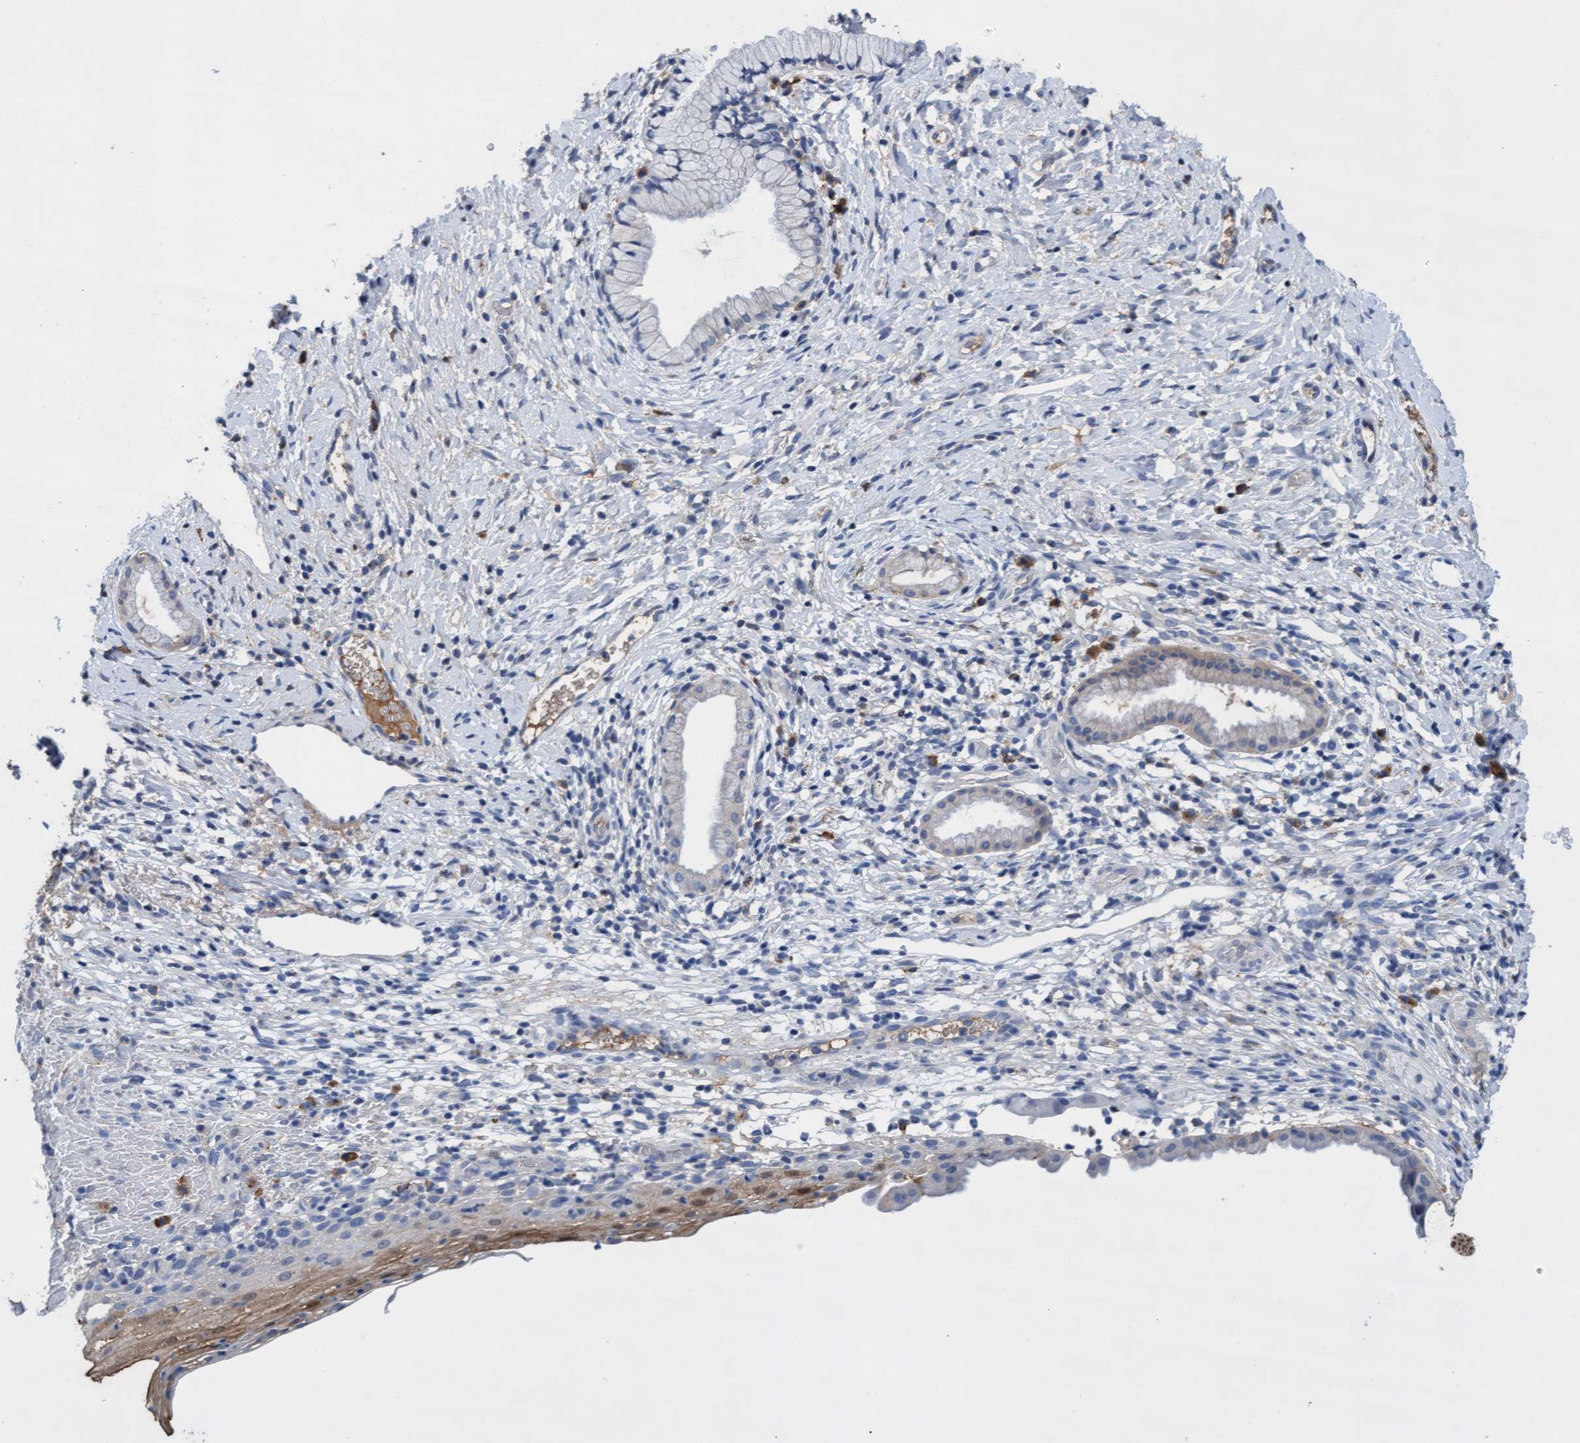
{"staining": {"intensity": "negative", "quantity": "none", "location": "none"}, "tissue": "cervix", "cell_type": "Glandular cells", "image_type": "normal", "snomed": [{"axis": "morphology", "description": "Normal tissue, NOS"}, {"axis": "topography", "description": "Cervix"}], "caption": "Protein analysis of normal cervix shows no significant positivity in glandular cells.", "gene": "GPR39", "patient": {"sex": "female", "age": 72}}